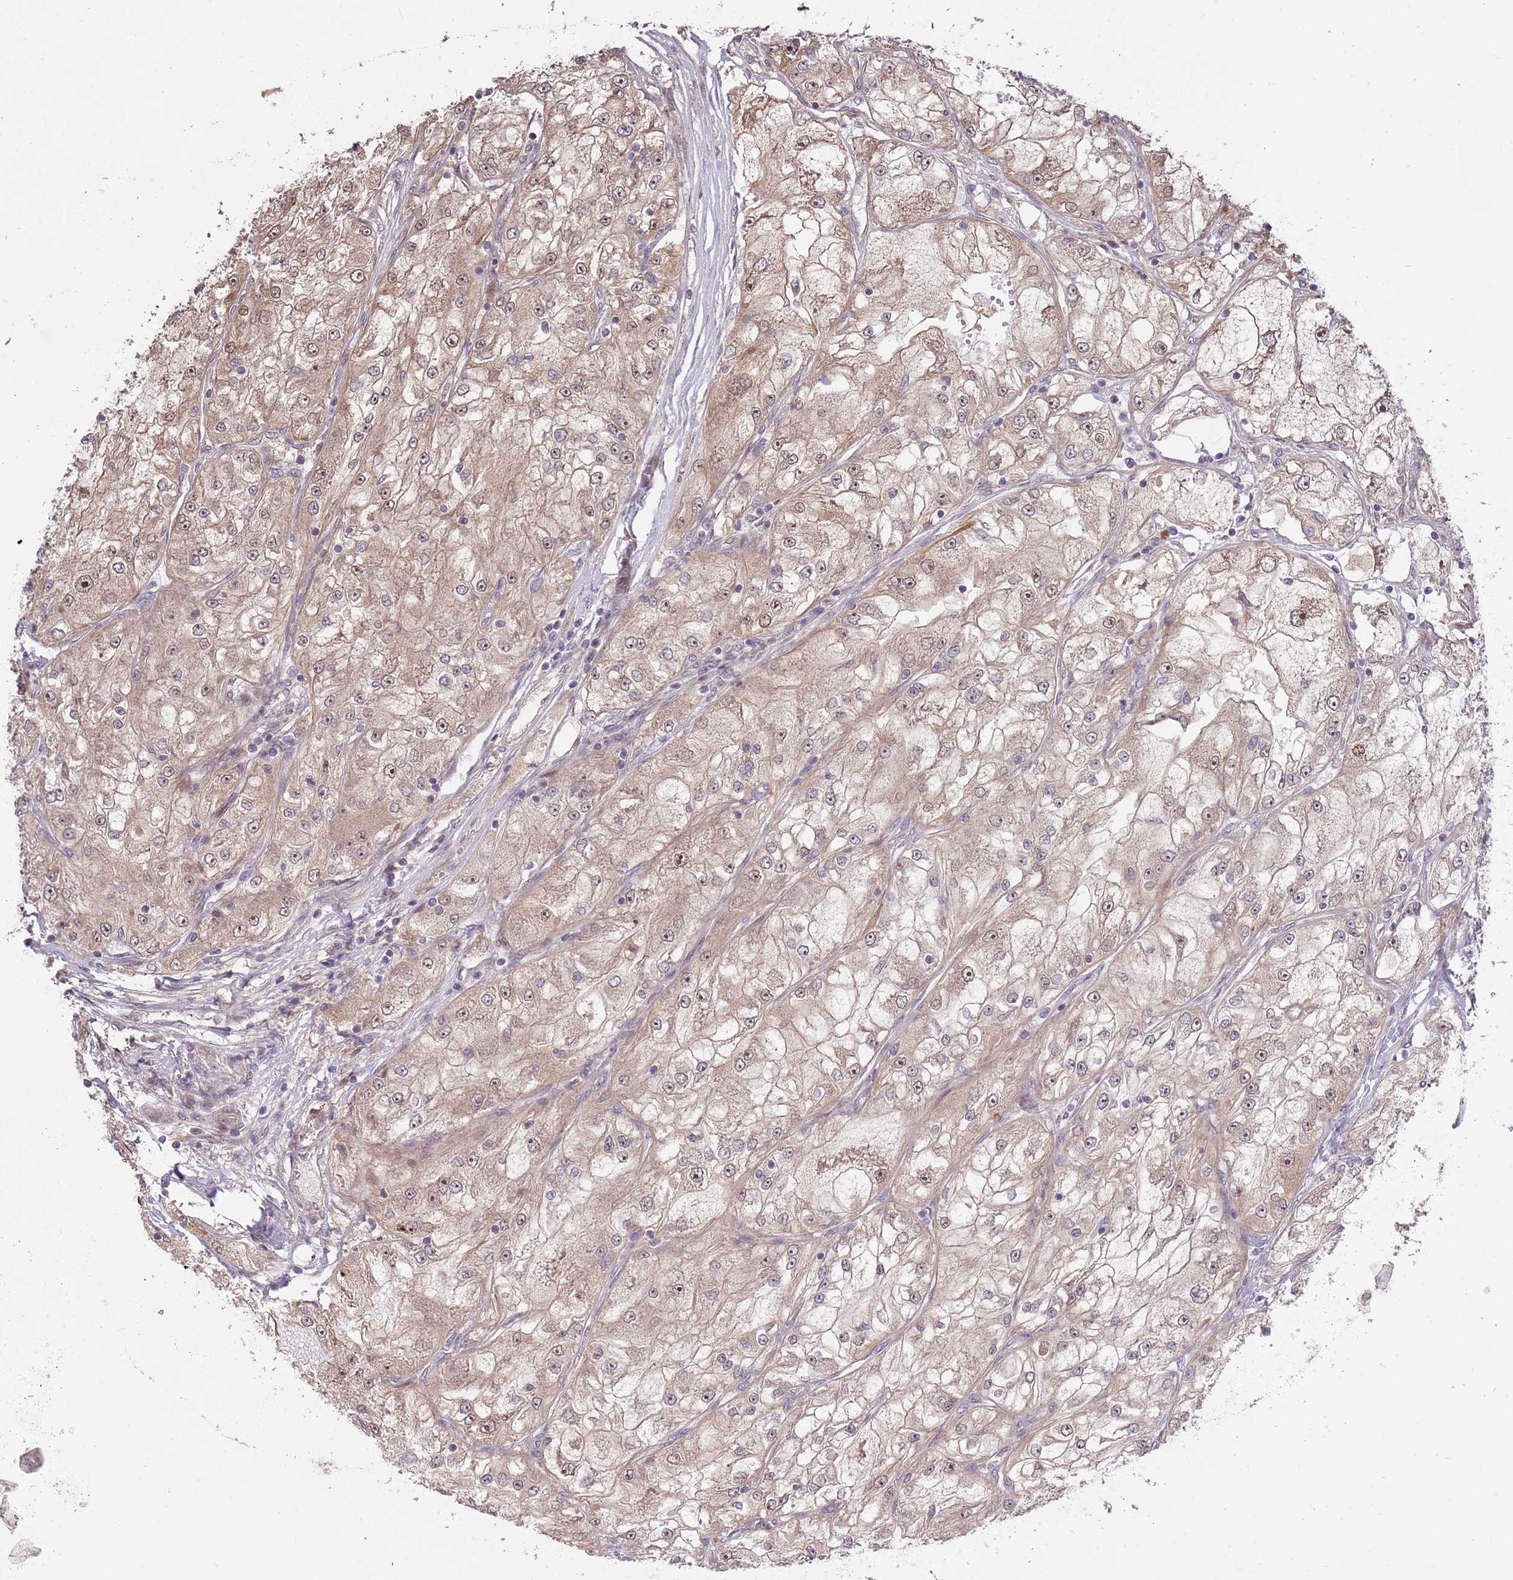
{"staining": {"intensity": "moderate", "quantity": ">75%", "location": "cytoplasmic/membranous,nuclear"}, "tissue": "renal cancer", "cell_type": "Tumor cells", "image_type": "cancer", "snomed": [{"axis": "morphology", "description": "Adenocarcinoma, NOS"}, {"axis": "topography", "description": "Kidney"}], "caption": "The histopathology image shows staining of renal cancer, revealing moderate cytoplasmic/membranous and nuclear protein positivity (brown color) within tumor cells.", "gene": "SYNDIG1L", "patient": {"sex": "female", "age": 72}}